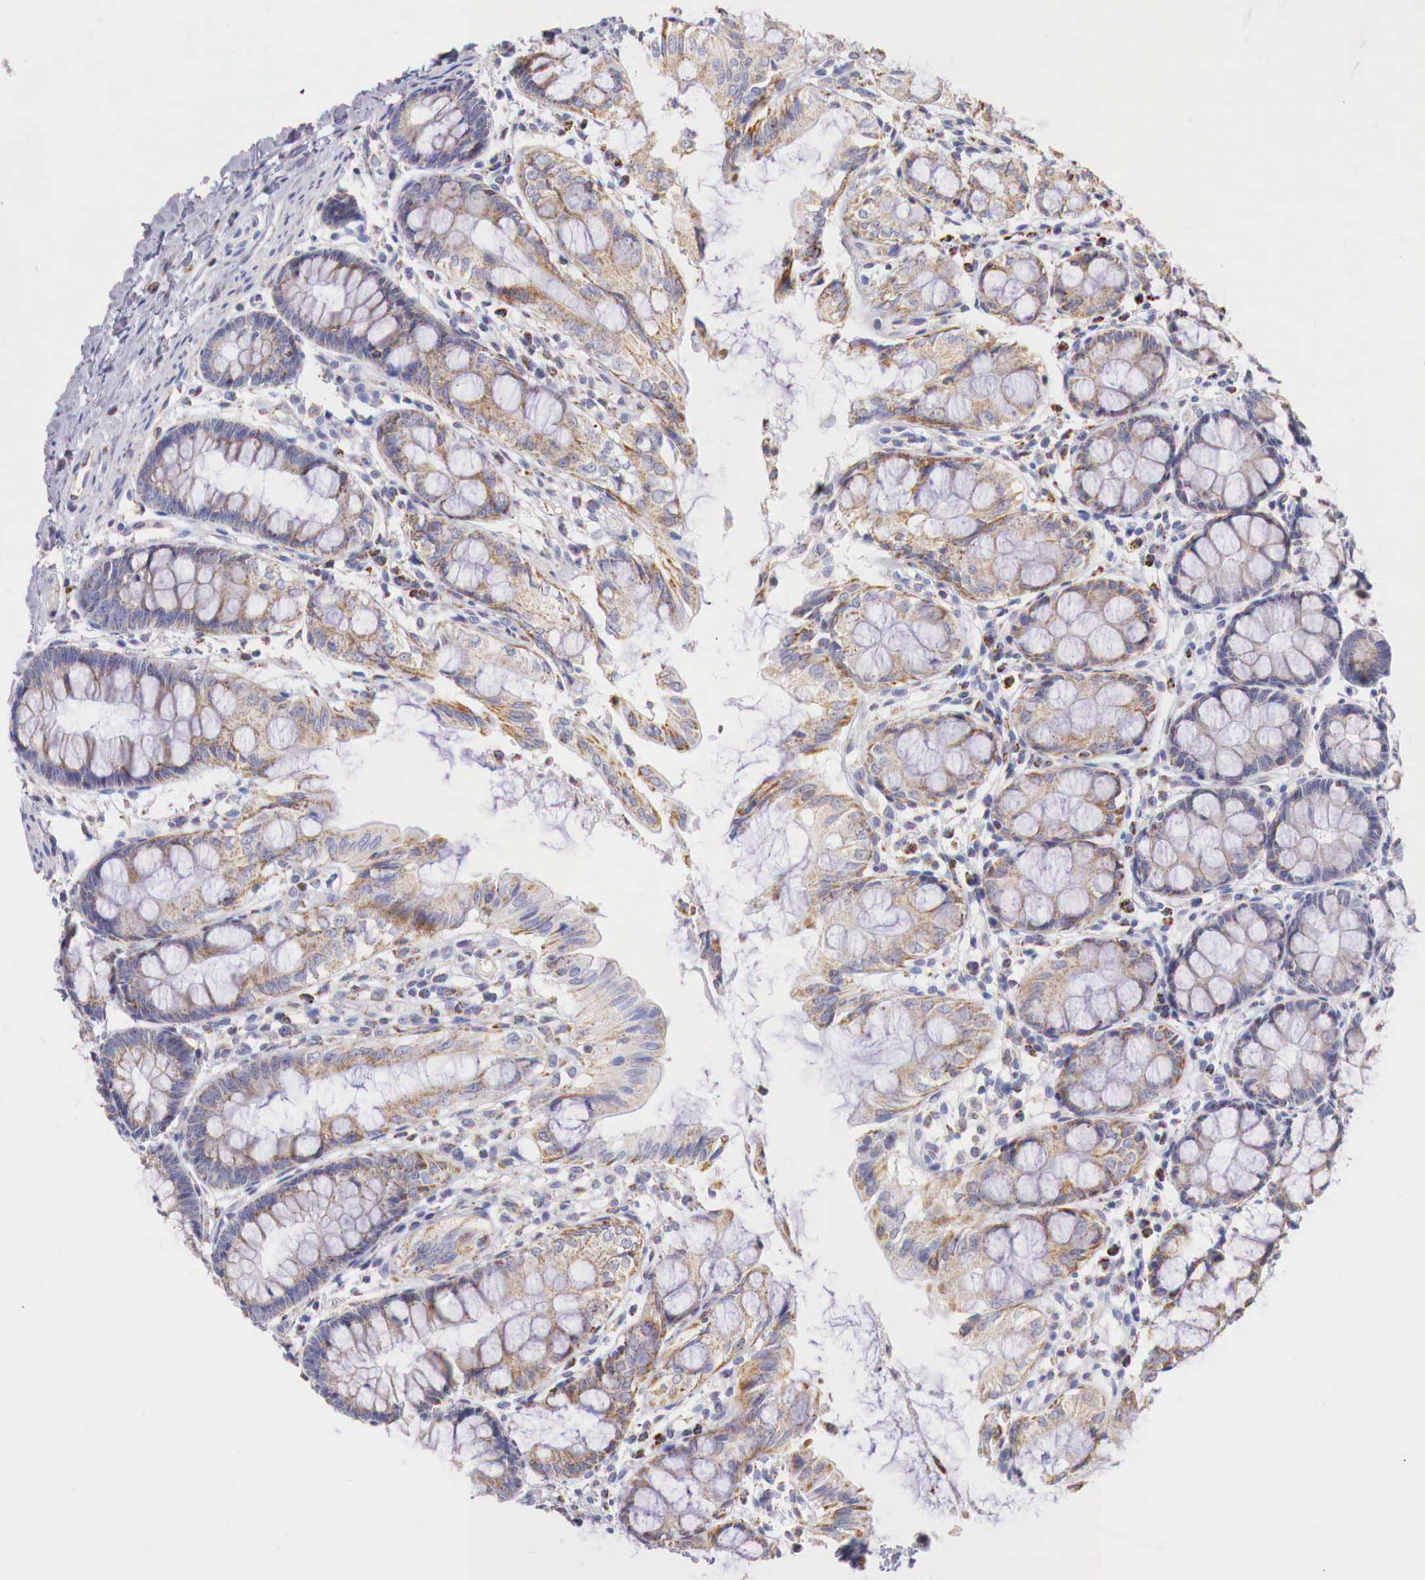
{"staining": {"intensity": "negative", "quantity": "none", "location": "none"}, "tissue": "colon", "cell_type": "Endothelial cells", "image_type": "normal", "snomed": [{"axis": "morphology", "description": "Normal tissue, NOS"}, {"axis": "topography", "description": "Colon"}], "caption": "This image is of unremarkable colon stained with immunohistochemistry to label a protein in brown with the nuclei are counter-stained blue. There is no positivity in endothelial cells.", "gene": "IDH3G", "patient": {"sex": "male", "age": 54}}